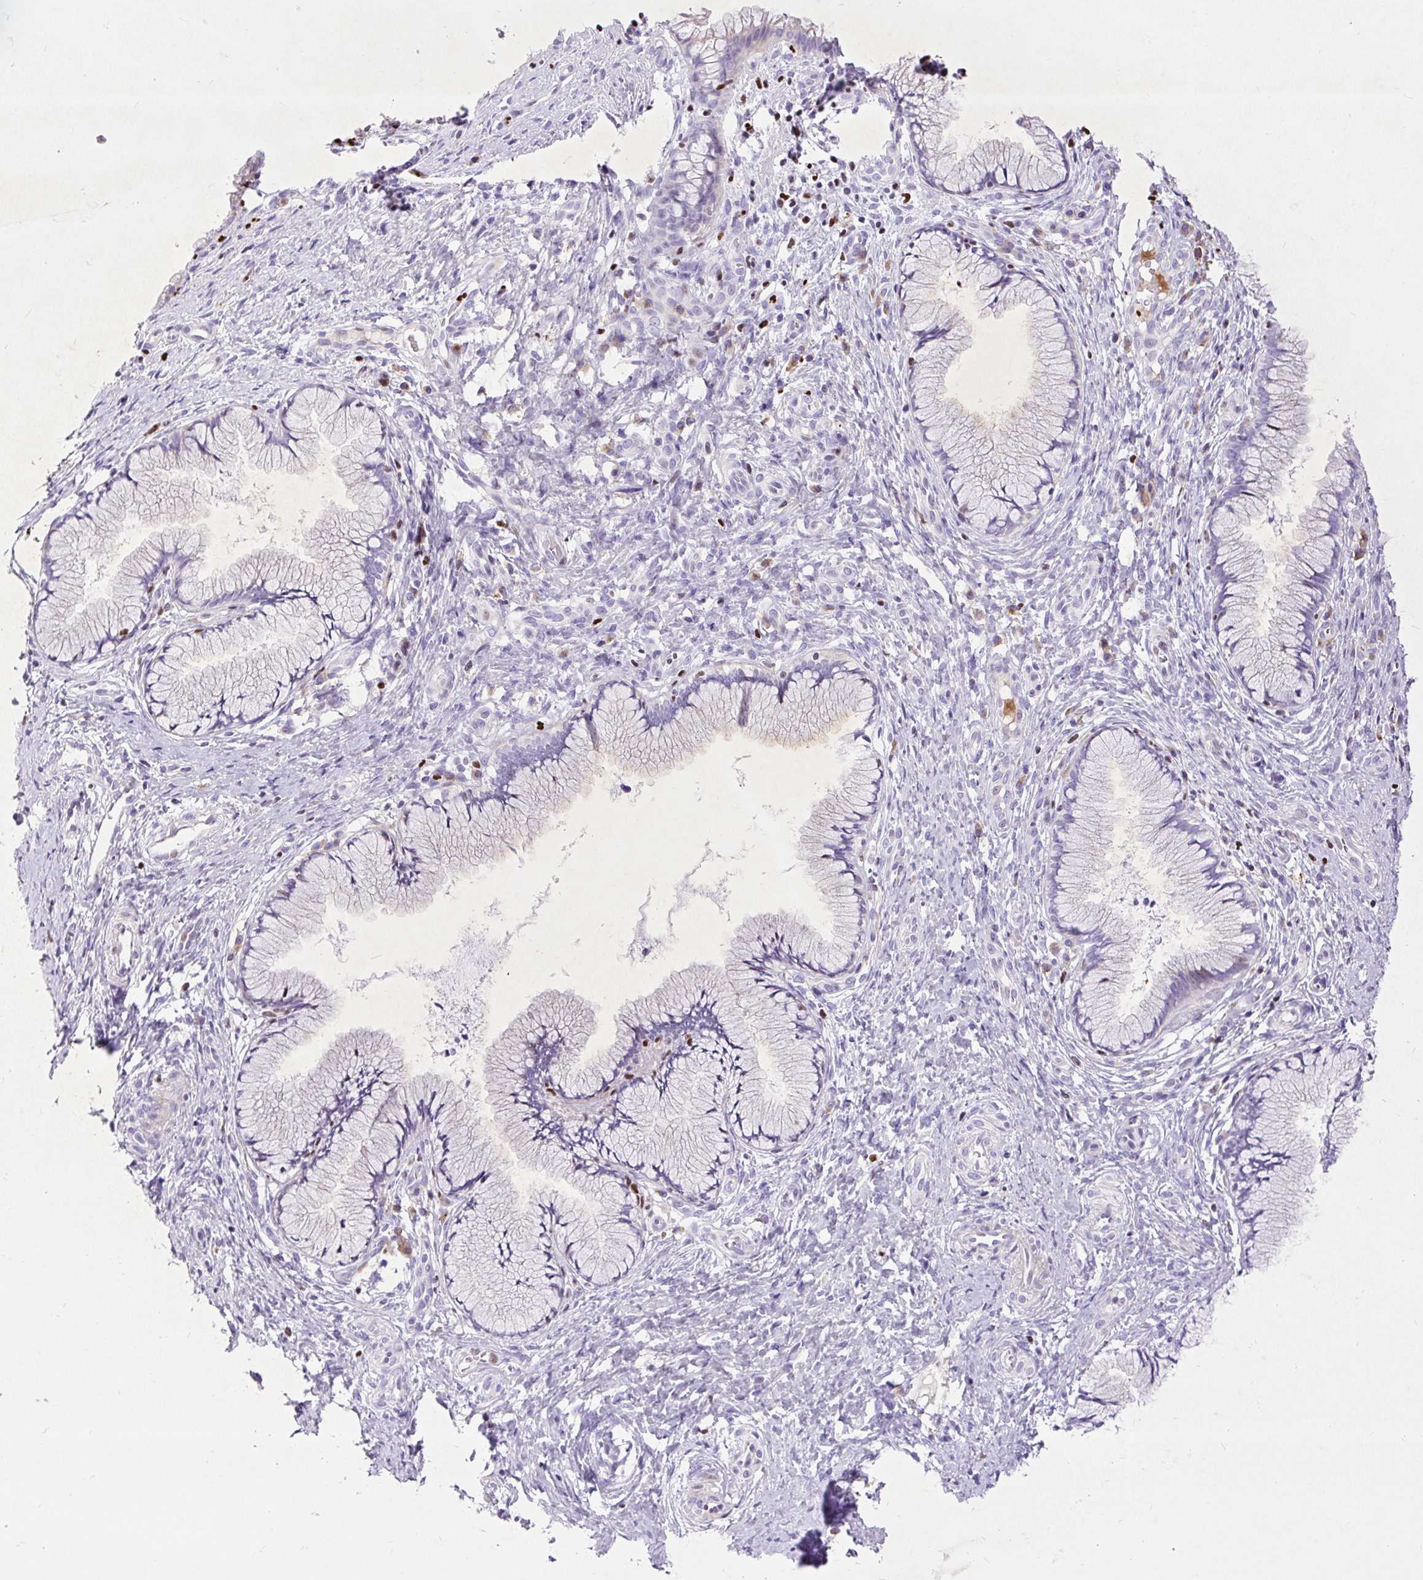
{"staining": {"intensity": "negative", "quantity": "none", "location": "none"}, "tissue": "cervix", "cell_type": "Glandular cells", "image_type": "normal", "snomed": [{"axis": "morphology", "description": "Normal tissue, NOS"}, {"axis": "topography", "description": "Cervix"}], "caption": "Cervix stained for a protein using immunohistochemistry (IHC) reveals no expression glandular cells.", "gene": "SPC24", "patient": {"sex": "female", "age": 36}}